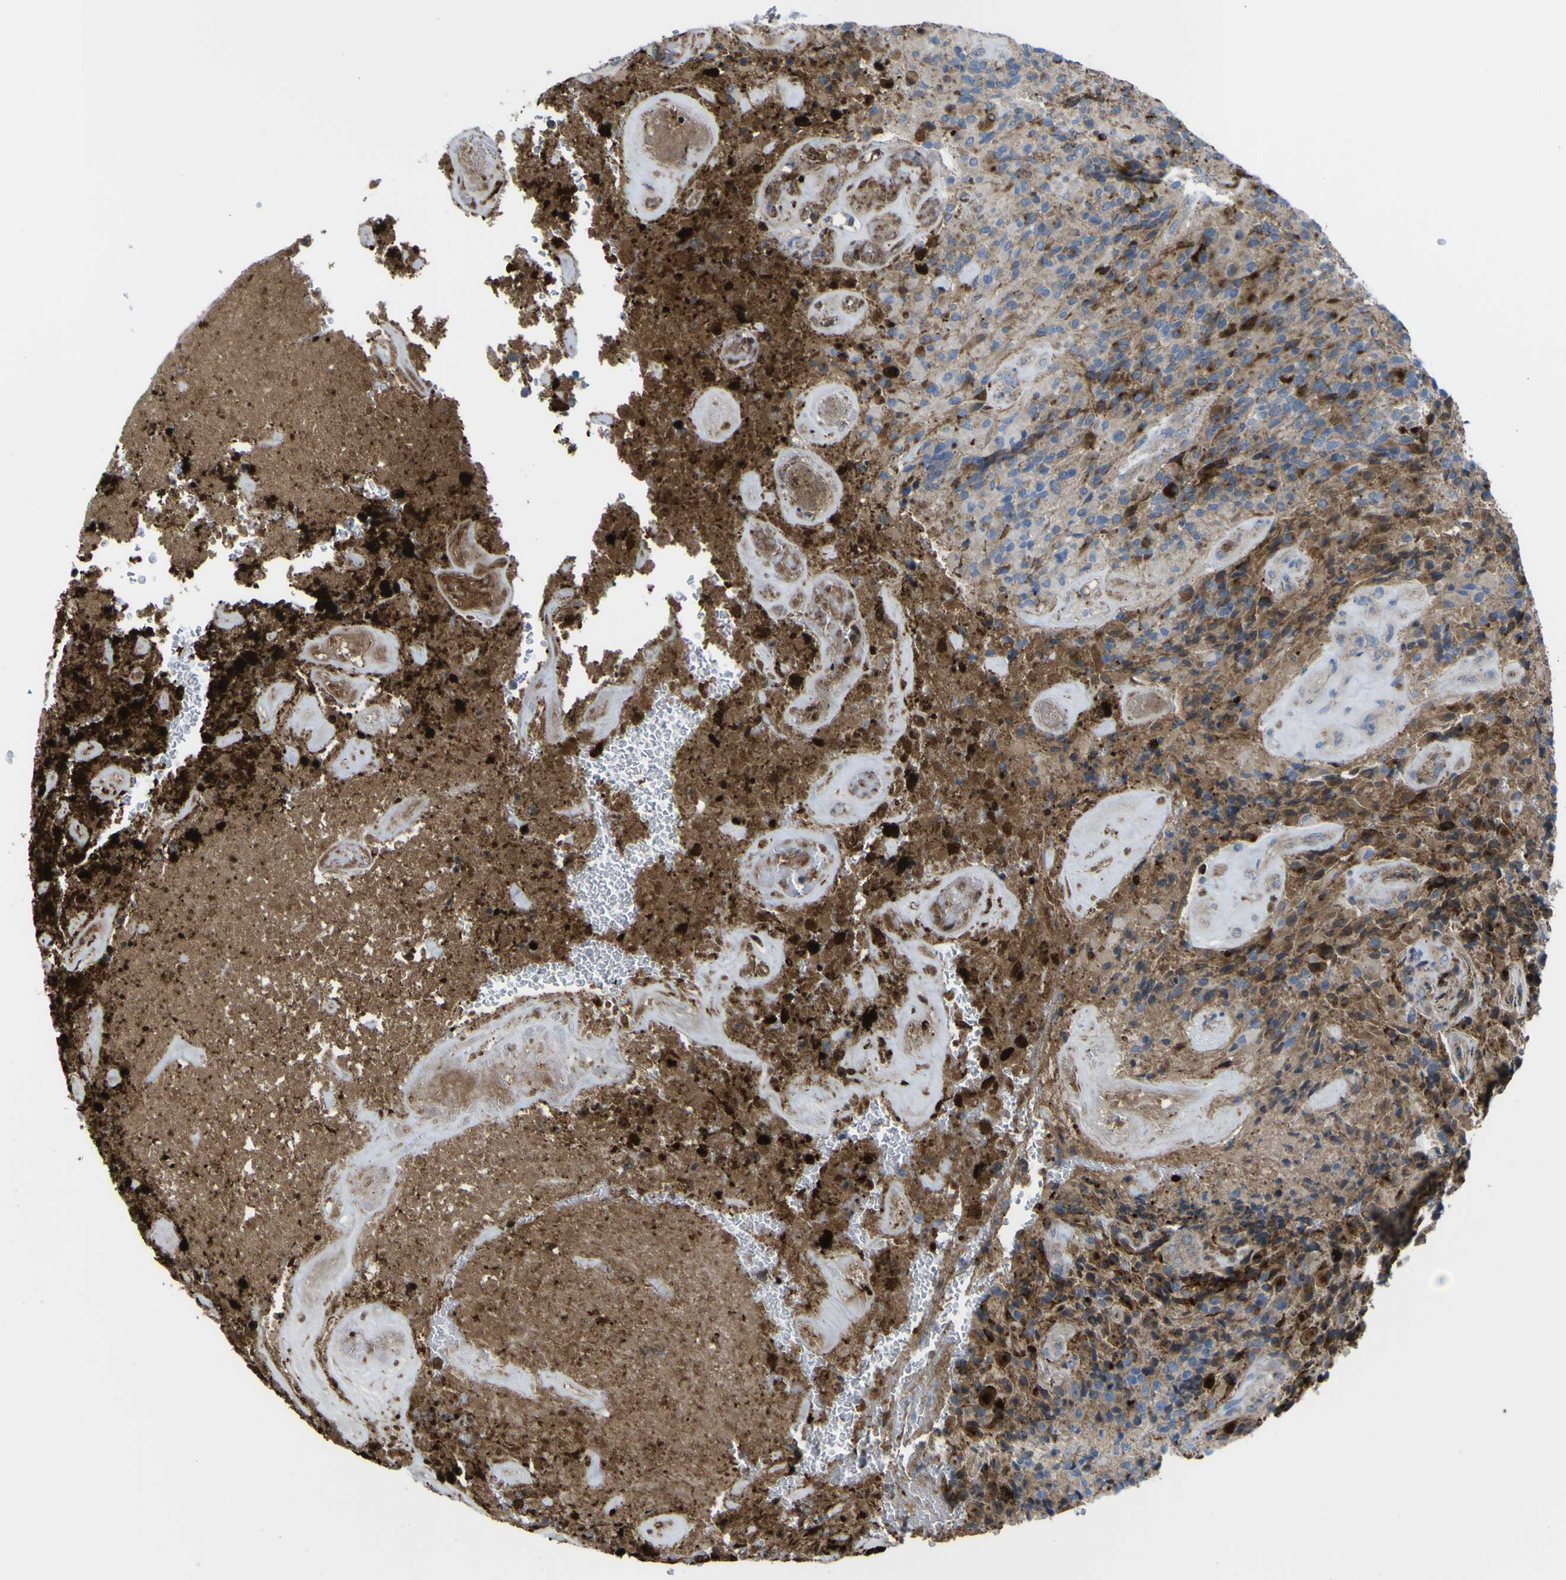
{"staining": {"intensity": "strong", "quantity": "25%-75%", "location": "cytoplasmic/membranous"}, "tissue": "glioma", "cell_type": "Tumor cells", "image_type": "cancer", "snomed": [{"axis": "morphology", "description": "Glioma, malignant, High grade"}, {"axis": "topography", "description": "Brain"}], "caption": "A high amount of strong cytoplasmic/membranous staining is present in approximately 25%-75% of tumor cells in high-grade glioma (malignant) tissue.", "gene": "CST3", "patient": {"sex": "male", "age": 71}}